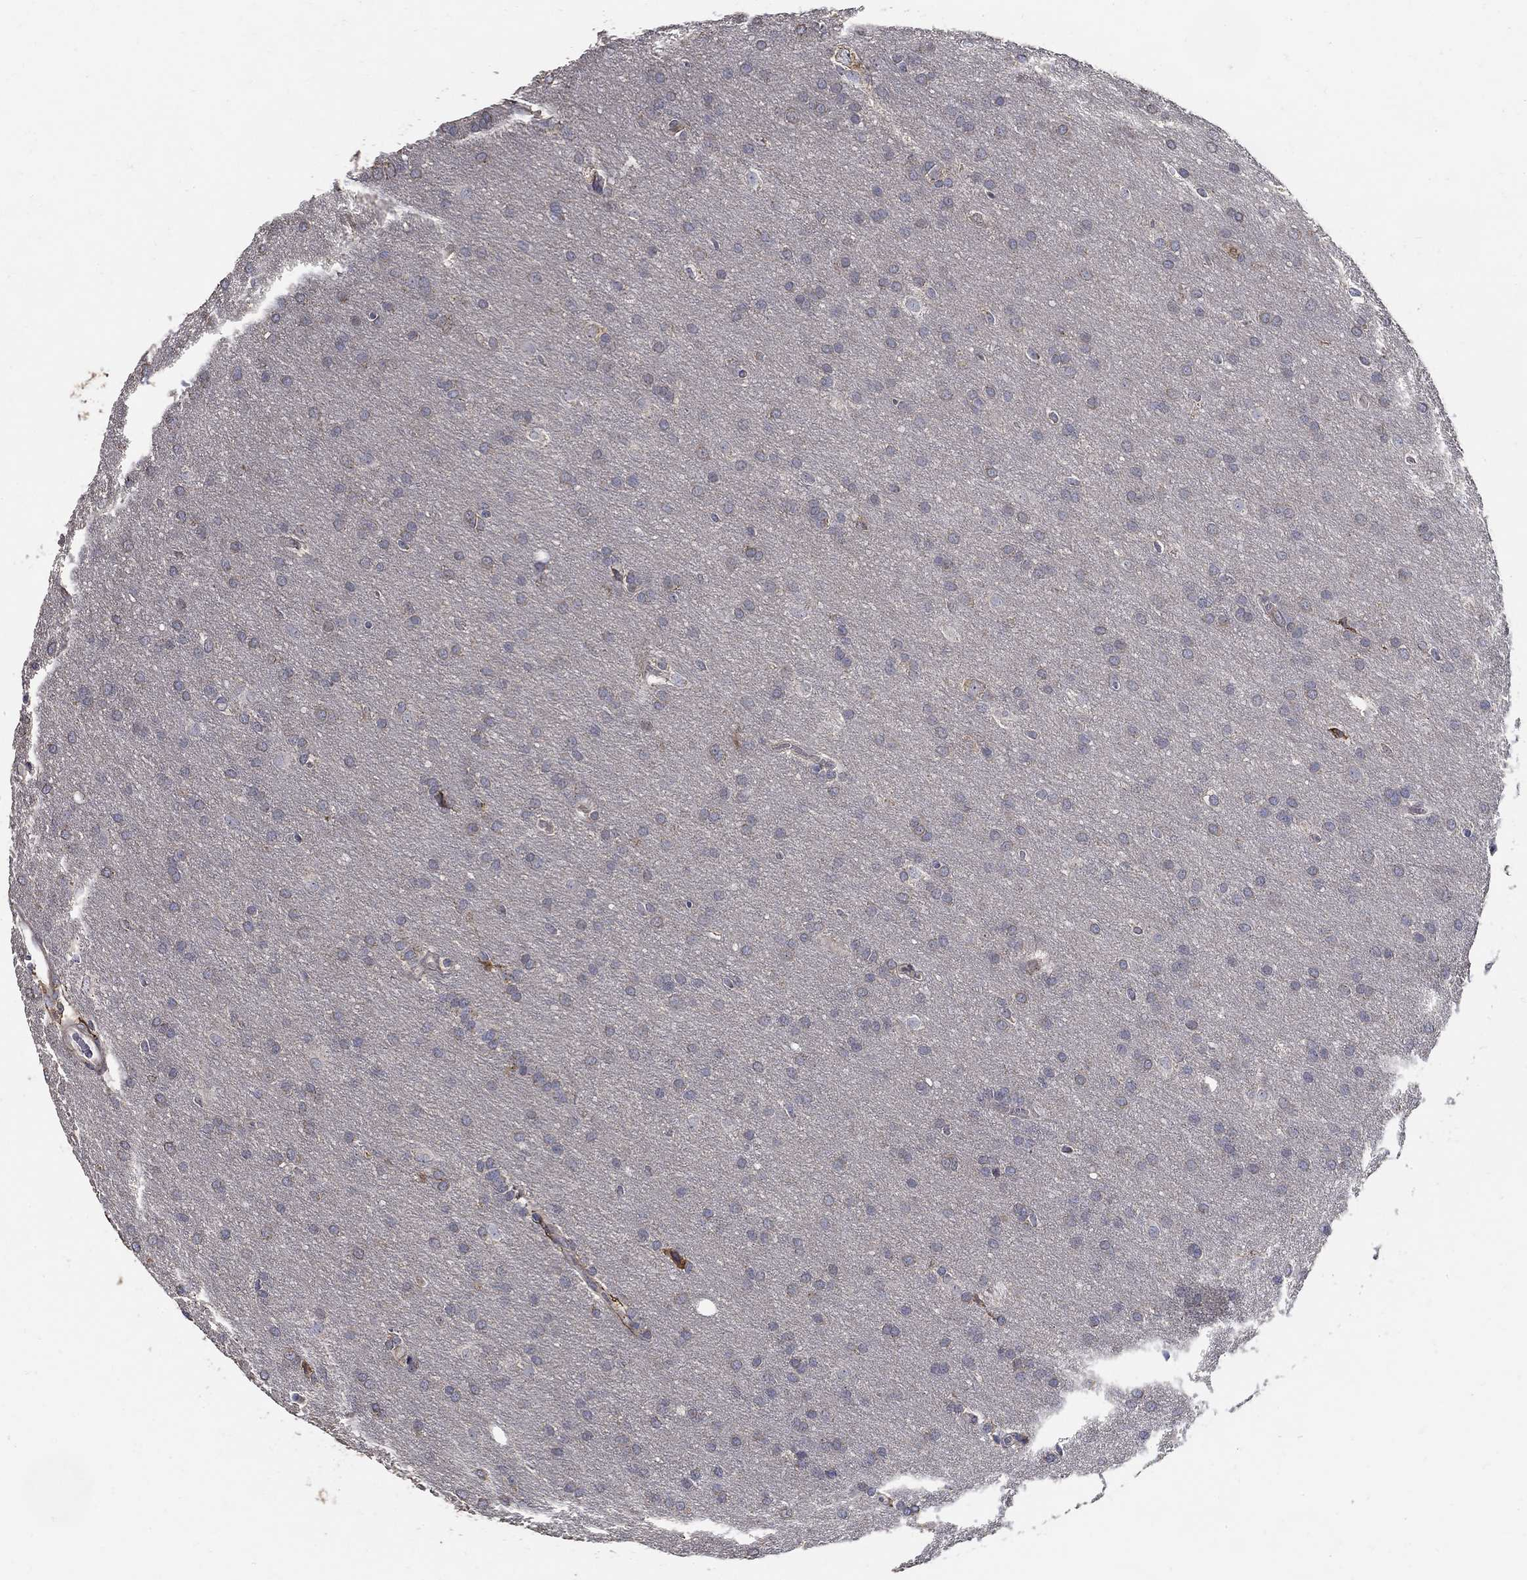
{"staining": {"intensity": "negative", "quantity": "none", "location": "none"}, "tissue": "glioma", "cell_type": "Tumor cells", "image_type": "cancer", "snomed": [{"axis": "morphology", "description": "Glioma, malignant, Low grade"}, {"axis": "topography", "description": "Brain"}], "caption": "High power microscopy photomicrograph of an immunohistochemistry image of low-grade glioma (malignant), revealing no significant positivity in tumor cells. Nuclei are stained in blue.", "gene": "EMILIN3", "patient": {"sex": "female", "age": 32}}